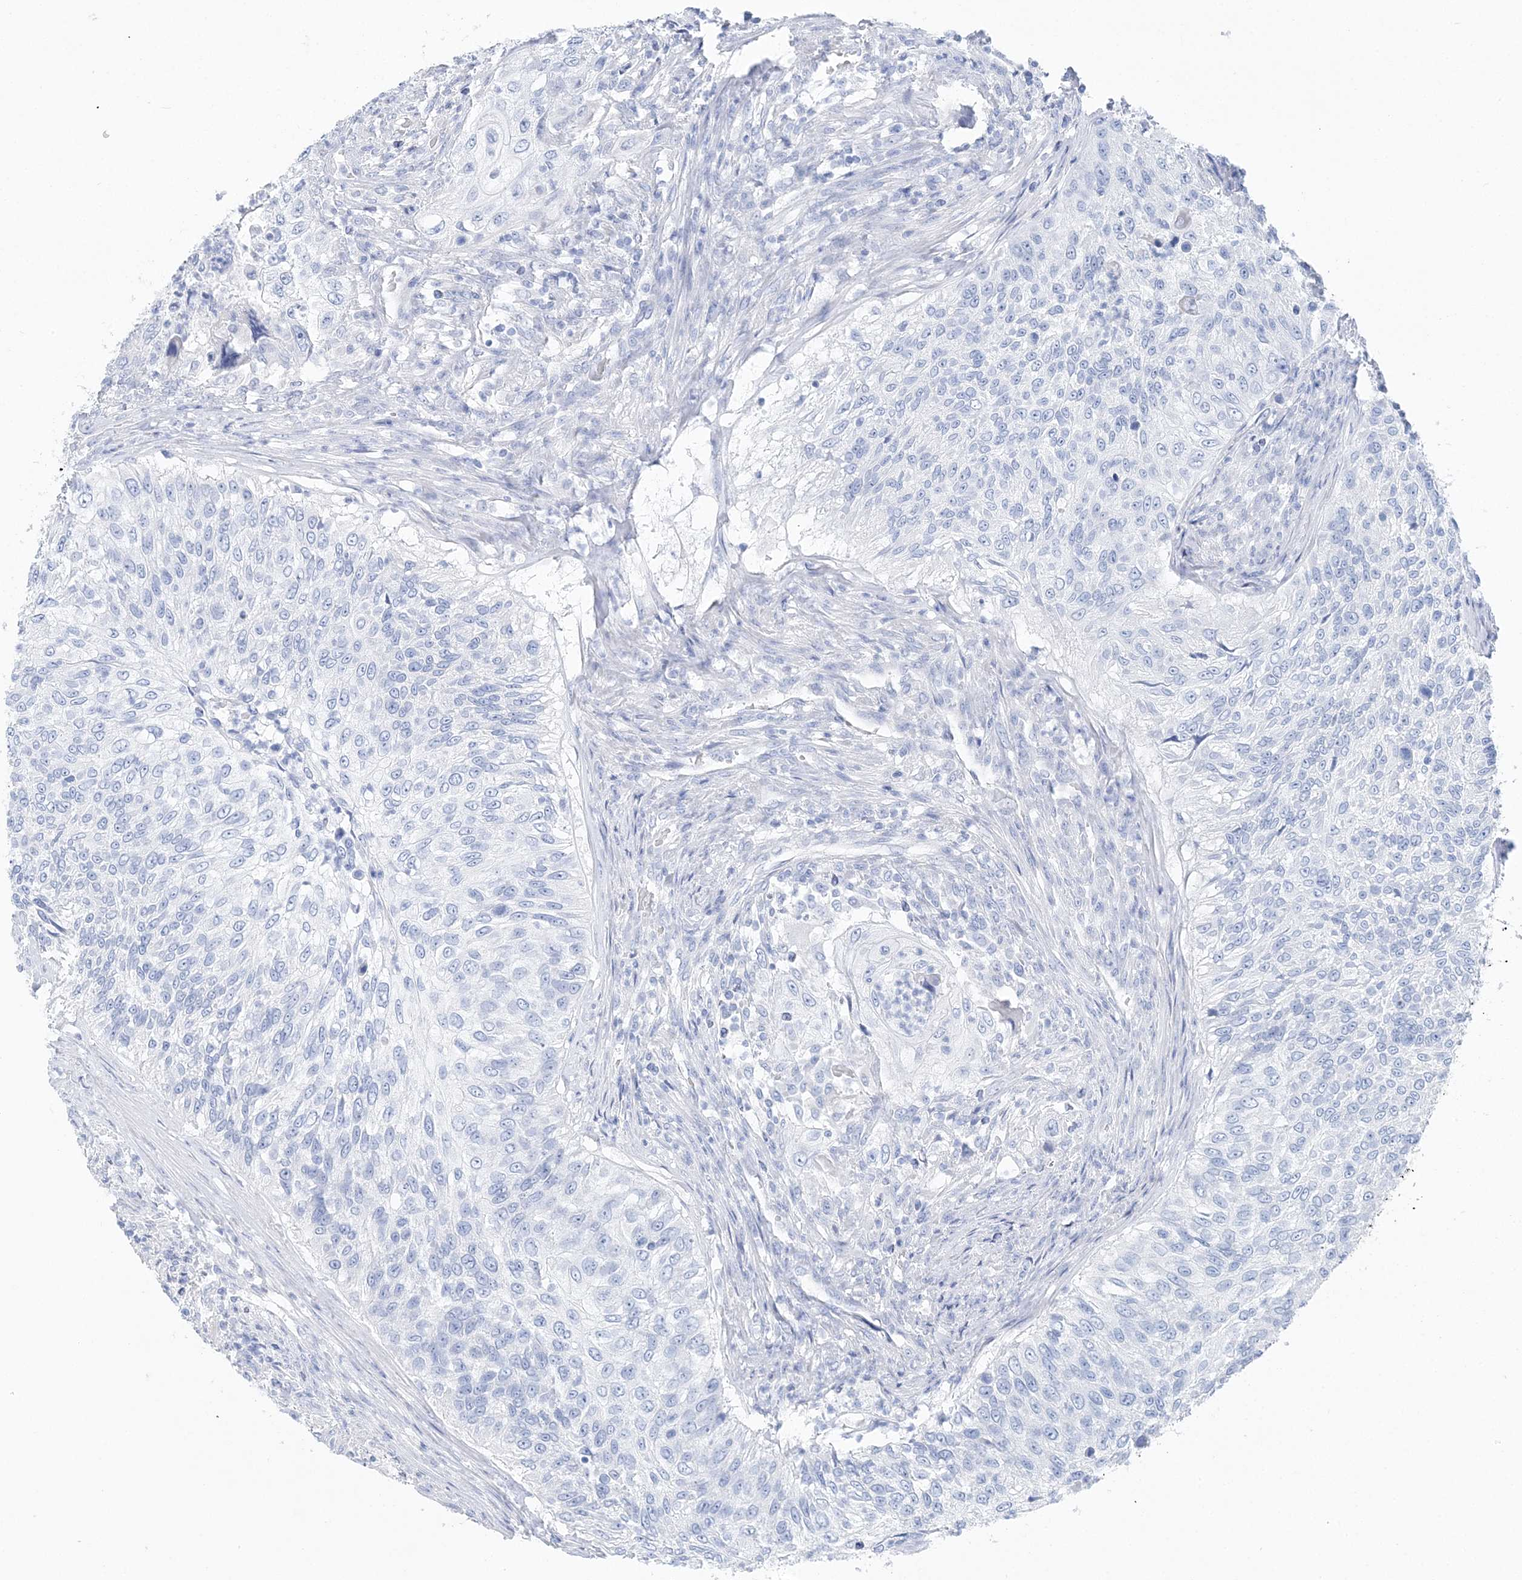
{"staining": {"intensity": "negative", "quantity": "none", "location": "none"}, "tissue": "urothelial cancer", "cell_type": "Tumor cells", "image_type": "cancer", "snomed": [{"axis": "morphology", "description": "Urothelial carcinoma, High grade"}, {"axis": "topography", "description": "Urinary bladder"}], "caption": "Tumor cells are negative for protein expression in human high-grade urothelial carcinoma. Brightfield microscopy of immunohistochemistry (IHC) stained with DAB (3,3'-diaminobenzidine) (brown) and hematoxylin (blue), captured at high magnification.", "gene": "TSPYL6", "patient": {"sex": "female", "age": 60}}